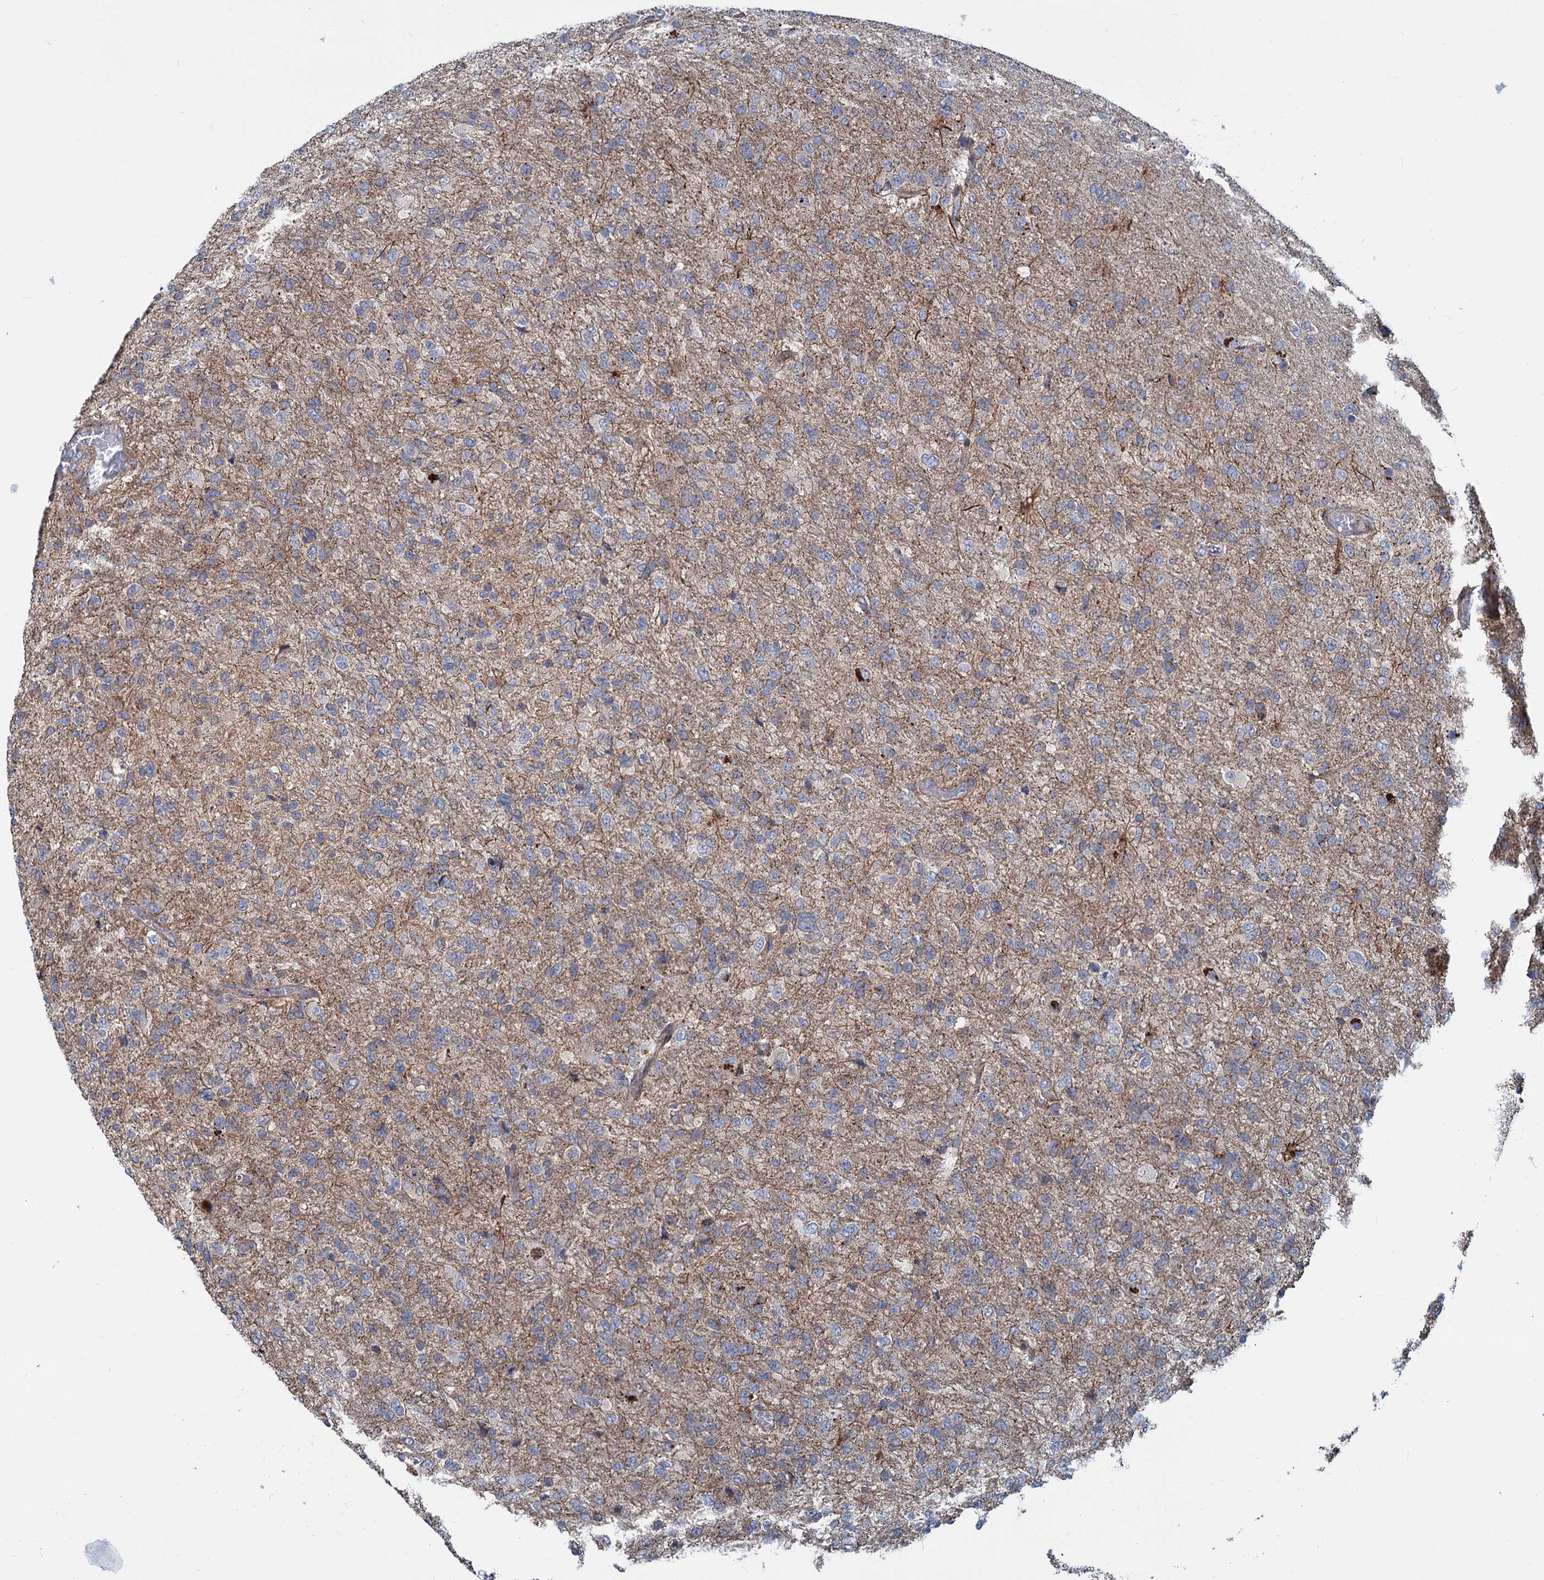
{"staining": {"intensity": "weak", "quantity": "25%-75%", "location": "cytoplasmic/membranous"}, "tissue": "glioma", "cell_type": "Tumor cells", "image_type": "cancer", "snomed": [{"axis": "morphology", "description": "Glioma, malignant, High grade"}, {"axis": "topography", "description": "Brain"}], "caption": "Immunohistochemistry (IHC) of human glioma demonstrates low levels of weak cytoplasmic/membranous positivity in about 25%-75% of tumor cells. (Stains: DAB in brown, nuclei in blue, Microscopy: brightfield microscopy at high magnification).", "gene": "PSEN1", "patient": {"sex": "female", "age": 74}}